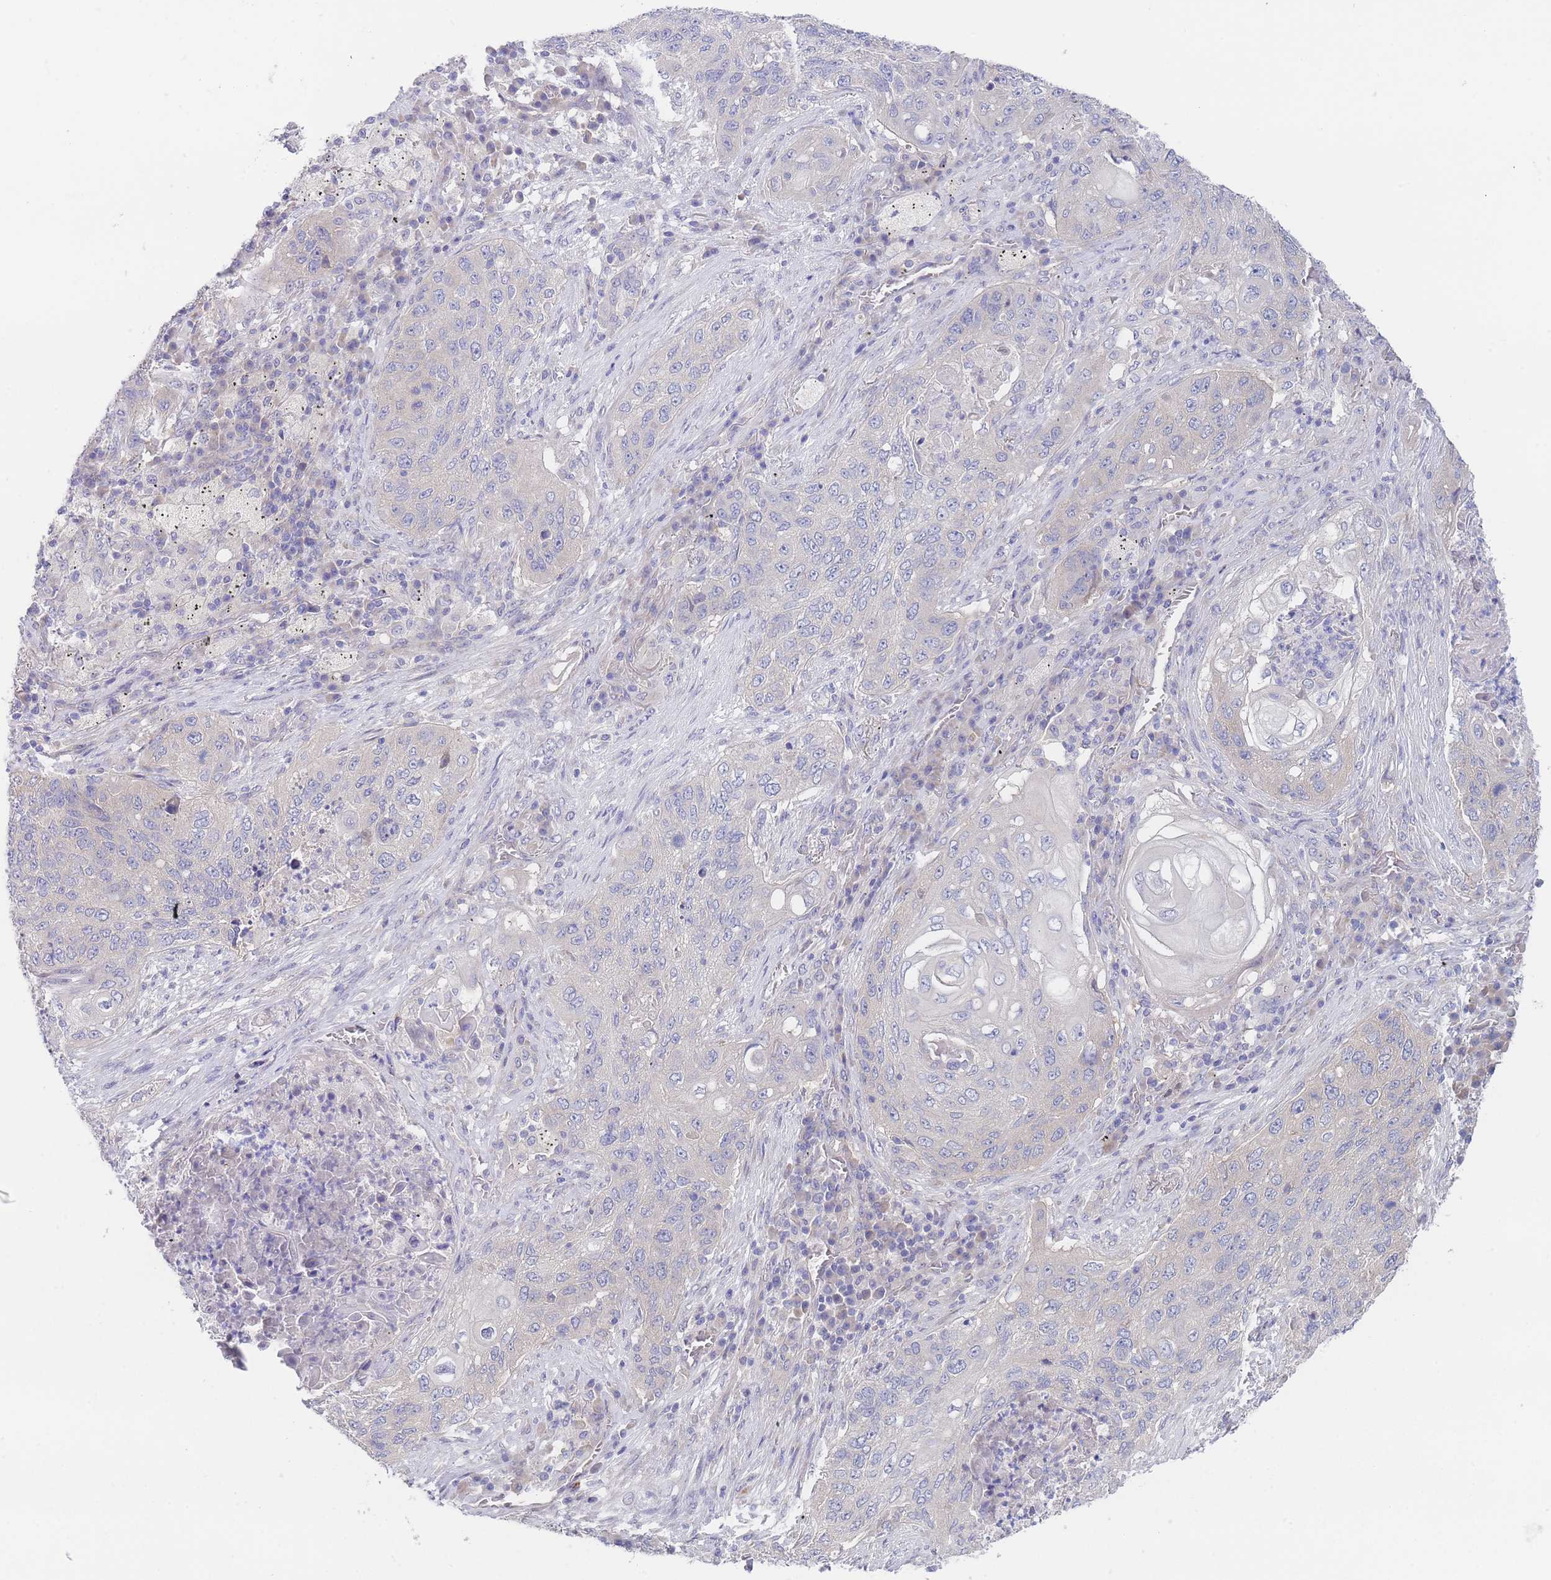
{"staining": {"intensity": "negative", "quantity": "none", "location": "none"}, "tissue": "lung cancer", "cell_type": "Tumor cells", "image_type": "cancer", "snomed": [{"axis": "morphology", "description": "Squamous cell carcinoma, NOS"}, {"axis": "topography", "description": "Lung"}], "caption": "Immunohistochemistry photomicrograph of neoplastic tissue: squamous cell carcinoma (lung) stained with DAB reveals no significant protein staining in tumor cells.", "gene": "ZNF281", "patient": {"sex": "female", "age": 63}}